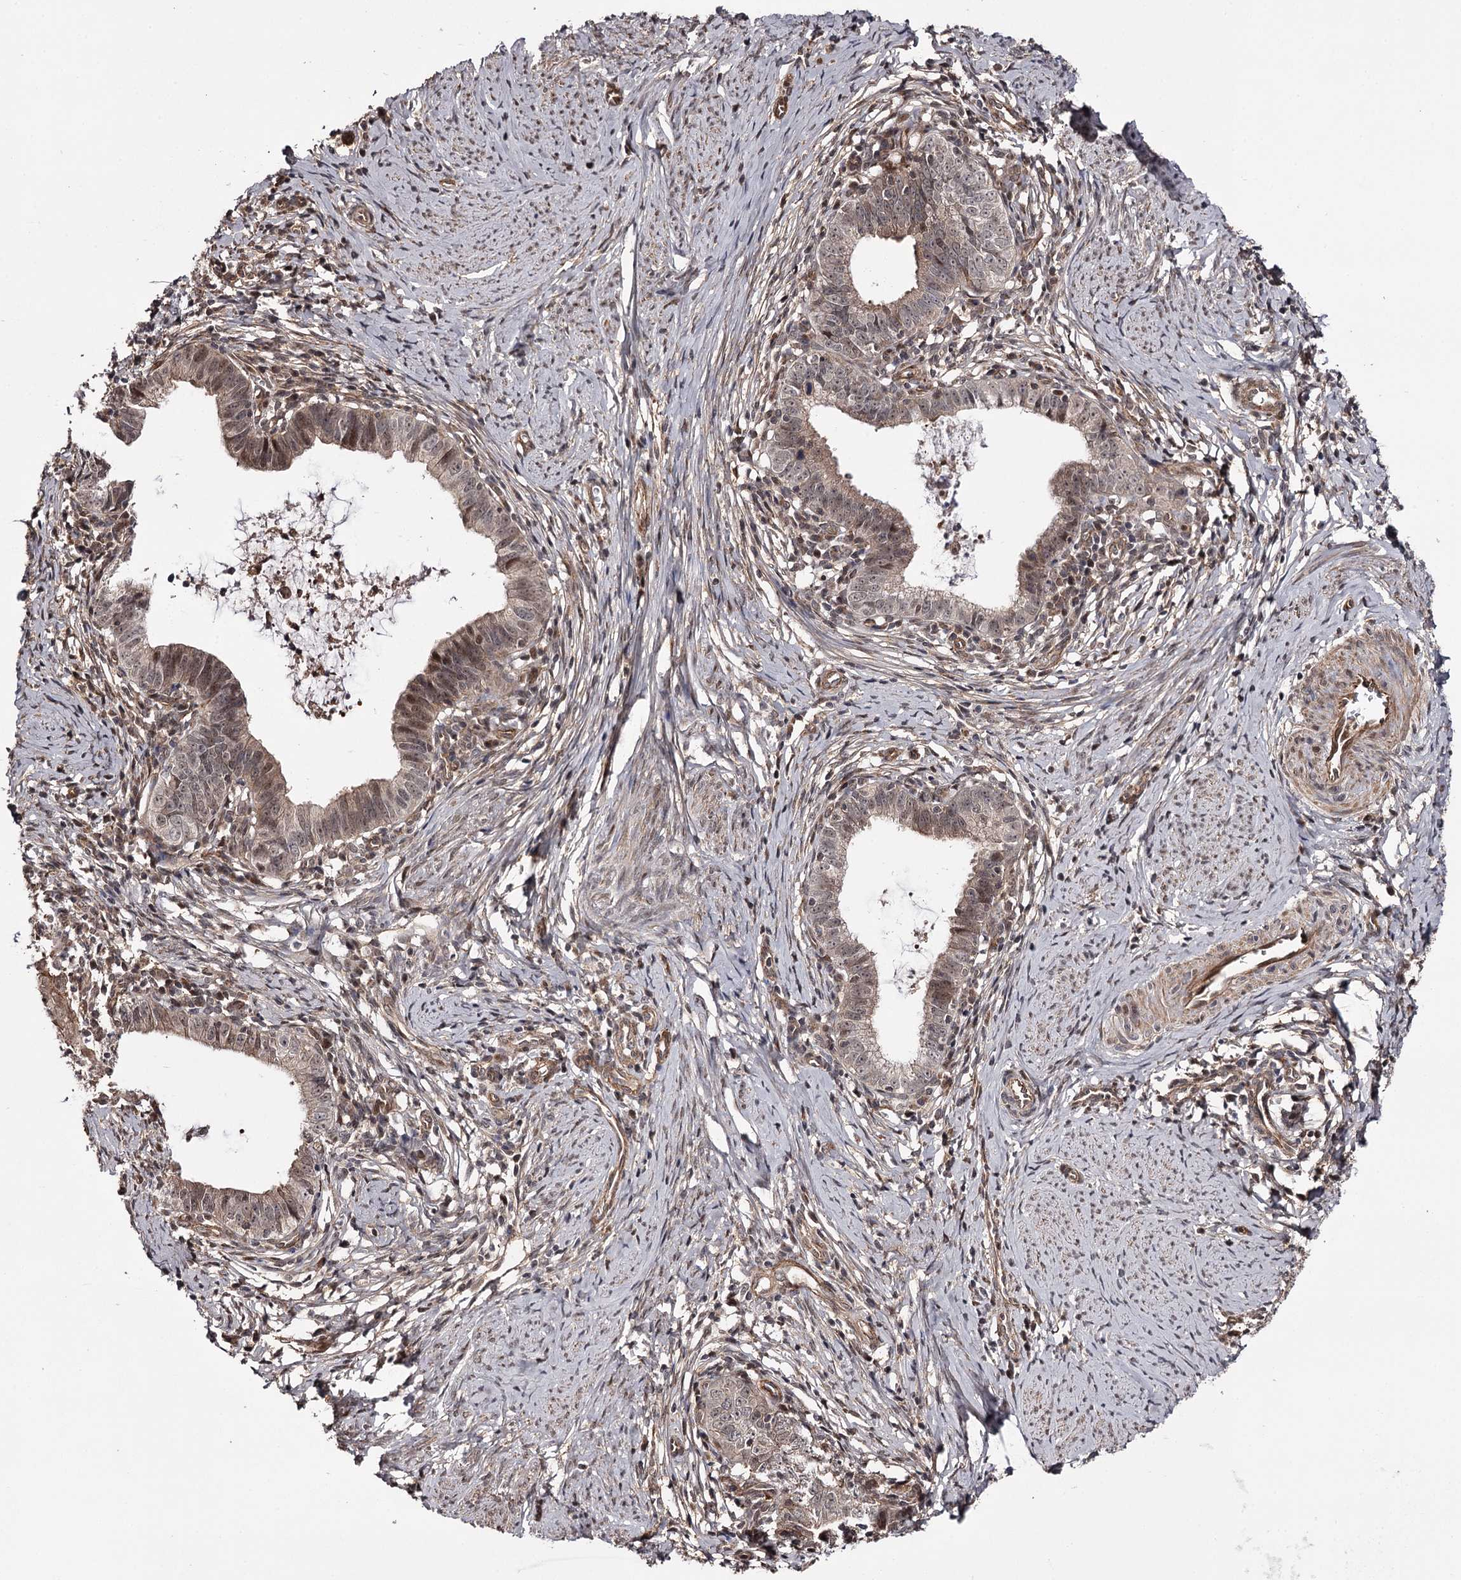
{"staining": {"intensity": "moderate", "quantity": "25%-75%", "location": "cytoplasmic/membranous,nuclear"}, "tissue": "cervical cancer", "cell_type": "Tumor cells", "image_type": "cancer", "snomed": [{"axis": "morphology", "description": "Adenocarcinoma, NOS"}, {"axis": "topography", "description": "Cervix"}], "caption": "Immunohistochemical staining of adenocarcinoma (cervical) demonstrates moderate cytoplasmic/membranous and nuclear protein positivity in about 25%-75% of tumor cells.", "gene": "TTC33", "patient": {"sex": "female", "age": 36}}